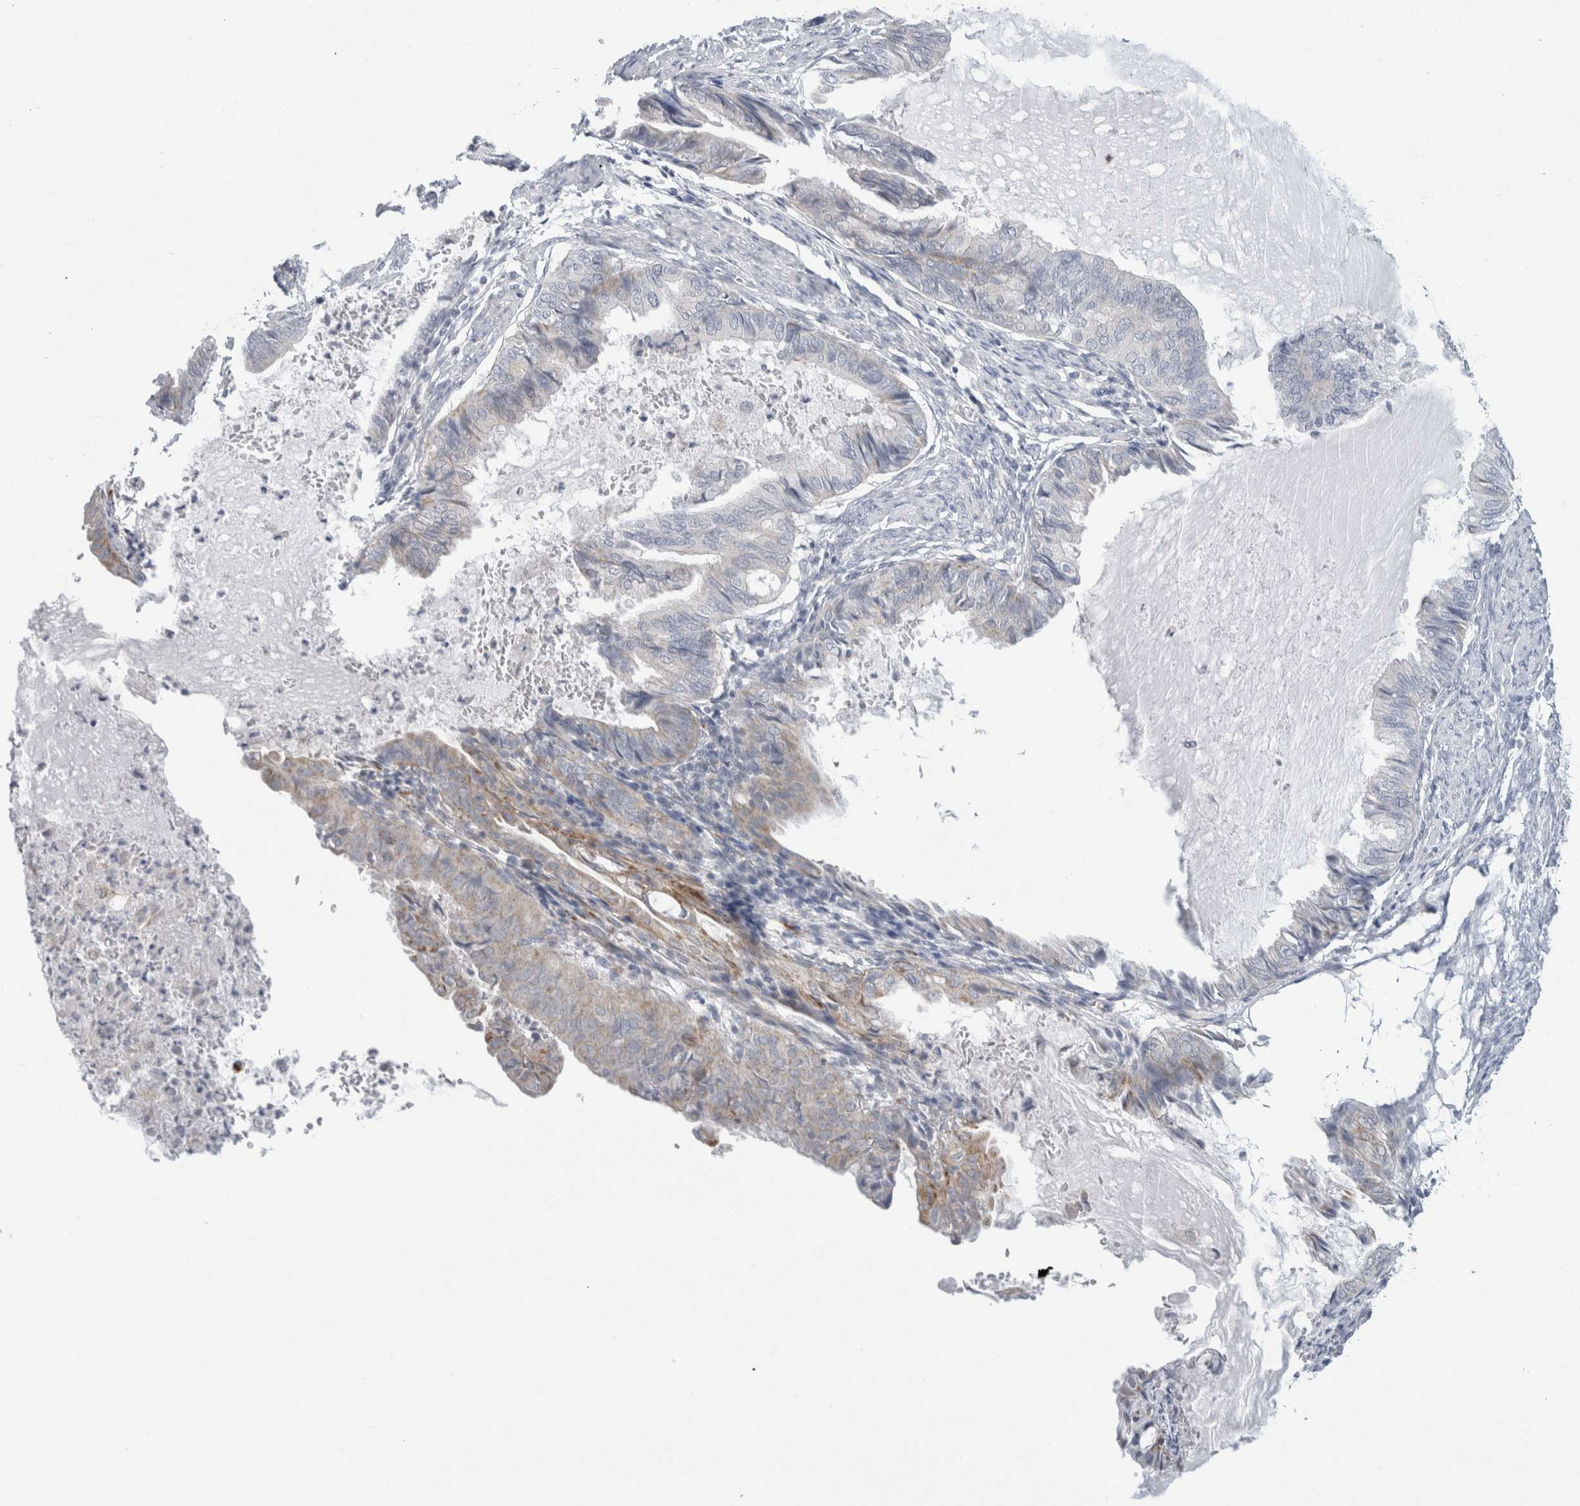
{"staining": {"intensity": "weak", "quantity": "<25%", "location": "cytoplasmic/membranous"}, "tissue": "endometrial cancer", "cell_type": "Tumor cells", "image_type": "cancer", "snomed": [{"axis": "morphology", "description": "Adenocarcinoma, NOS"}, {"axis": "topography", "description": "Endometrium"}], "caption": "Immunohistochemistry micrograph of neoplastic tissue: human endometrial cancer stained with DAB (3,3'-diaminobenzidine) shows no significant protein positivity in tumor cells.", "gene": "FAHD1", "patient": {"sex": "female", "age": 86}}